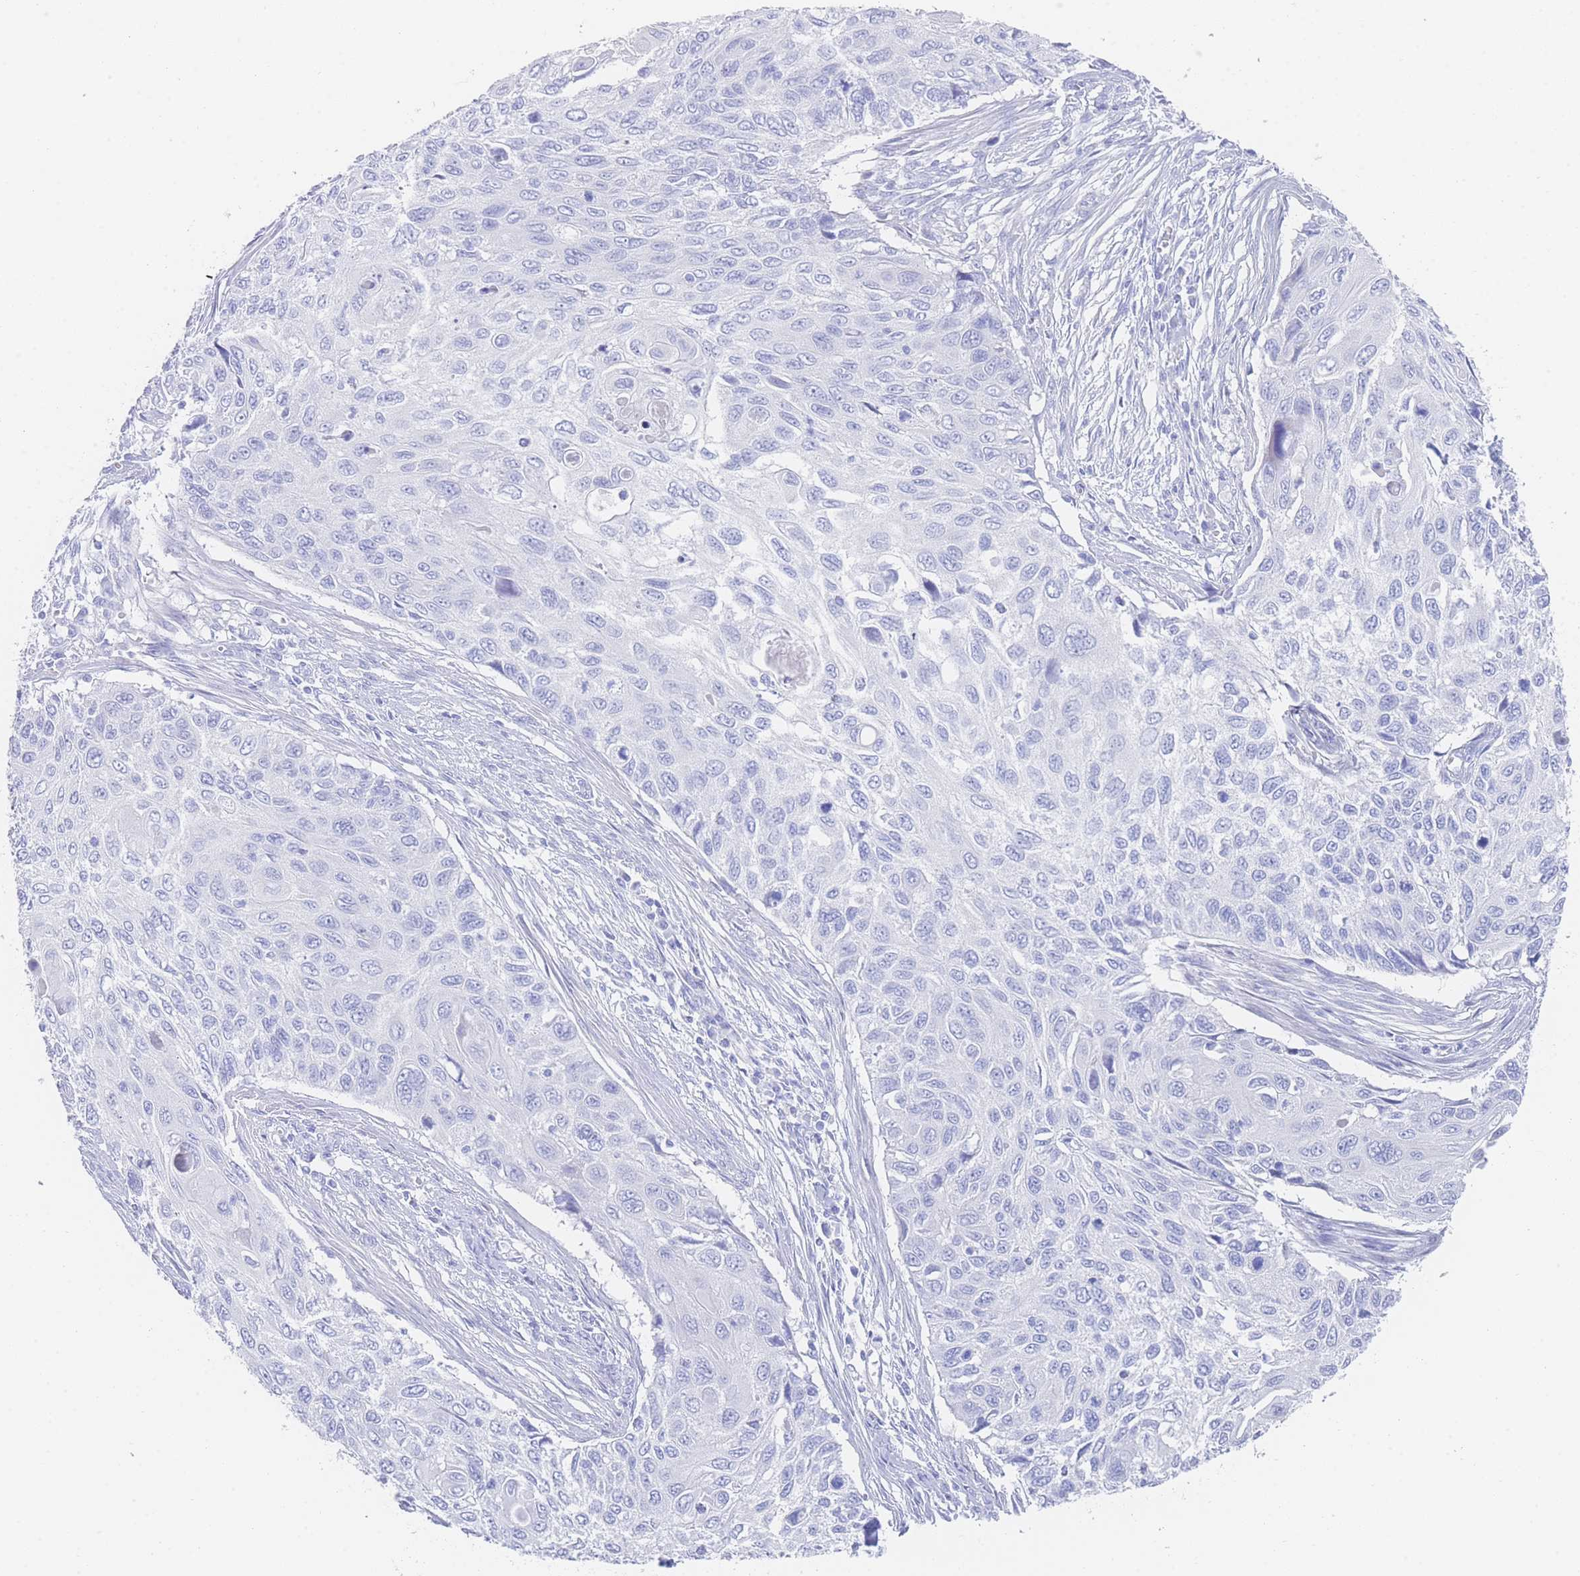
{"staining": {"intensity": "negative", "quantity": "none", "location": "none"}, "tissue": "cervical cancer", "cell_type": "Tumor cells", "image_type": "cancer", "snomed": [{"axis": "morphology", "description": "Squamous cell carcinoma, NOS"}, {"axis": "topography", "description": "Cervix"}], "caption": "Immunohistochemistry (IHC) micrograph of human cervical cancer stained for a protein (brown), which reveals no positivity in tumor cells.", "gene": "LRRC37A", "patient": {"sex": "female", "age": 70}}